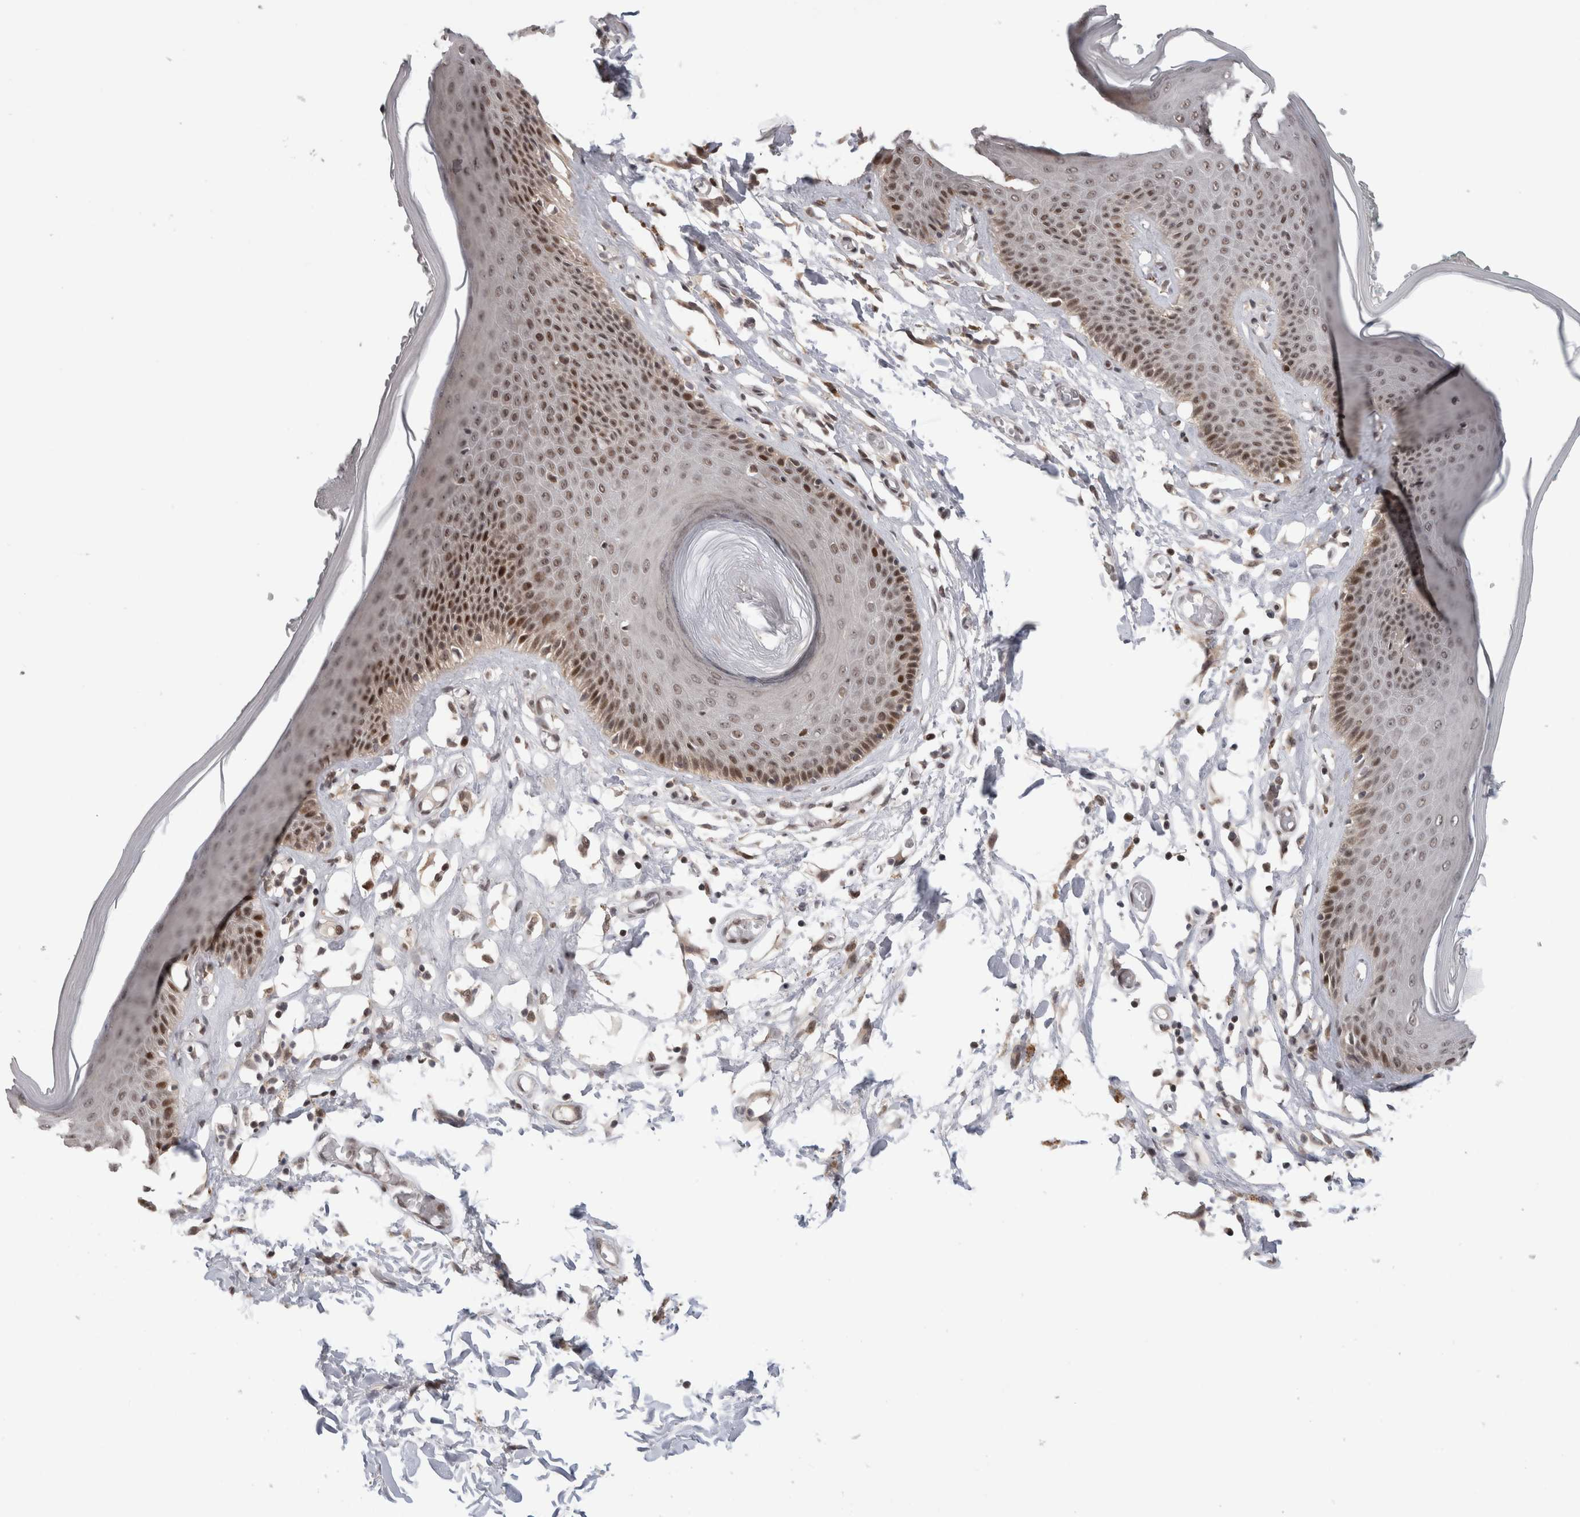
{"staining": {"intensity": "strong", "quantity": ">75%", "location": "nuclear"}, "tissue": "skin", "cell_type": "Epidermal cells", "image_type": "normal", "snomed": [{"axis": "morphology", "description": "Normal tissue, NOS"}, {"axis": "topography", "description": "Vulva"}], "caption": "Immunohistochemistry of benign human skin displays high levels of strong nuclear staining in approximately >75% of epidermal cells.", "gene": "ZNF521", "patient": {"sex": "female", "age": 73}}